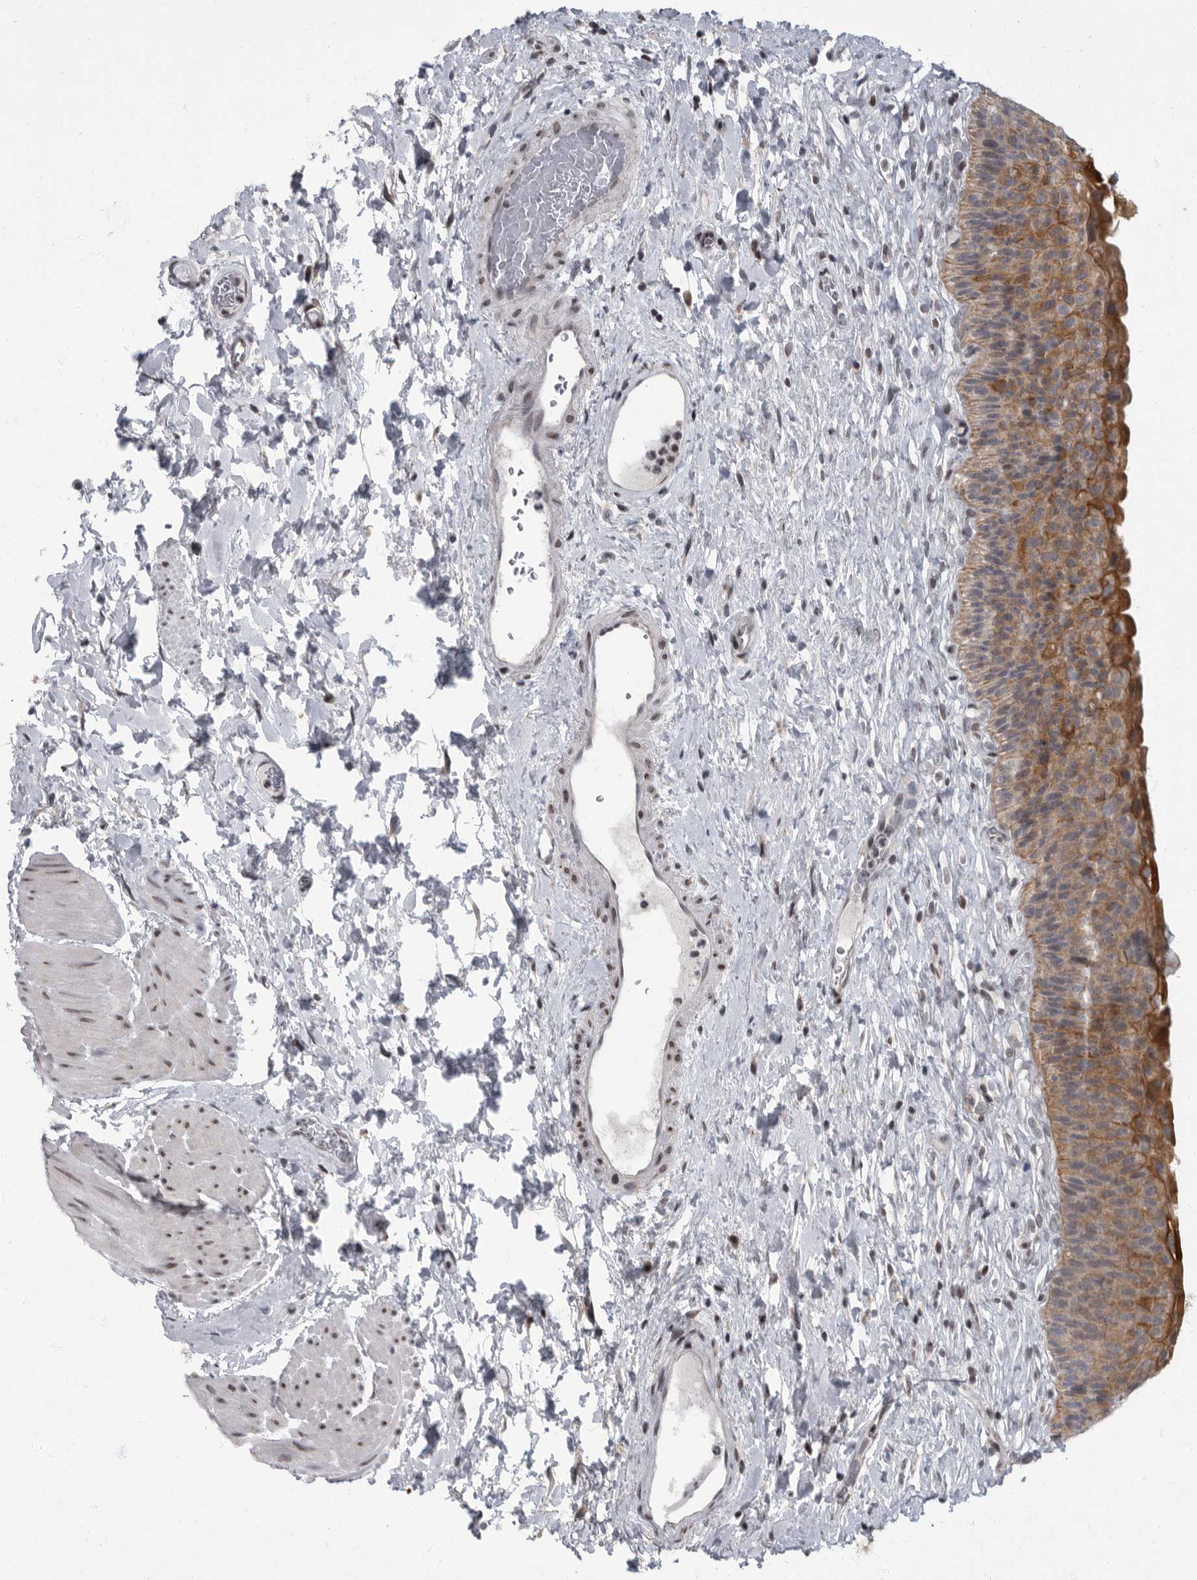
{"staining": {"intensity": "moderate", "quantity": ">75%", "location": "cytoplasmic/membranous"}, "tissue": "urinary bladder", "cell_type": "Urothelial cells", "image_type": "normal", "snomed": [{"axis": "morphology", "description": "Normal tissue, NOS"}, {"axis": "topography", "description": "Urinary bladder"}], "caption": "A brown stain shows moderate cytoplasmic/membranous expression of a protein in urothelial cells of benign human urinary bladder.", "gene": "EVI5", "patient": {"sex": "male", "age": 74}}